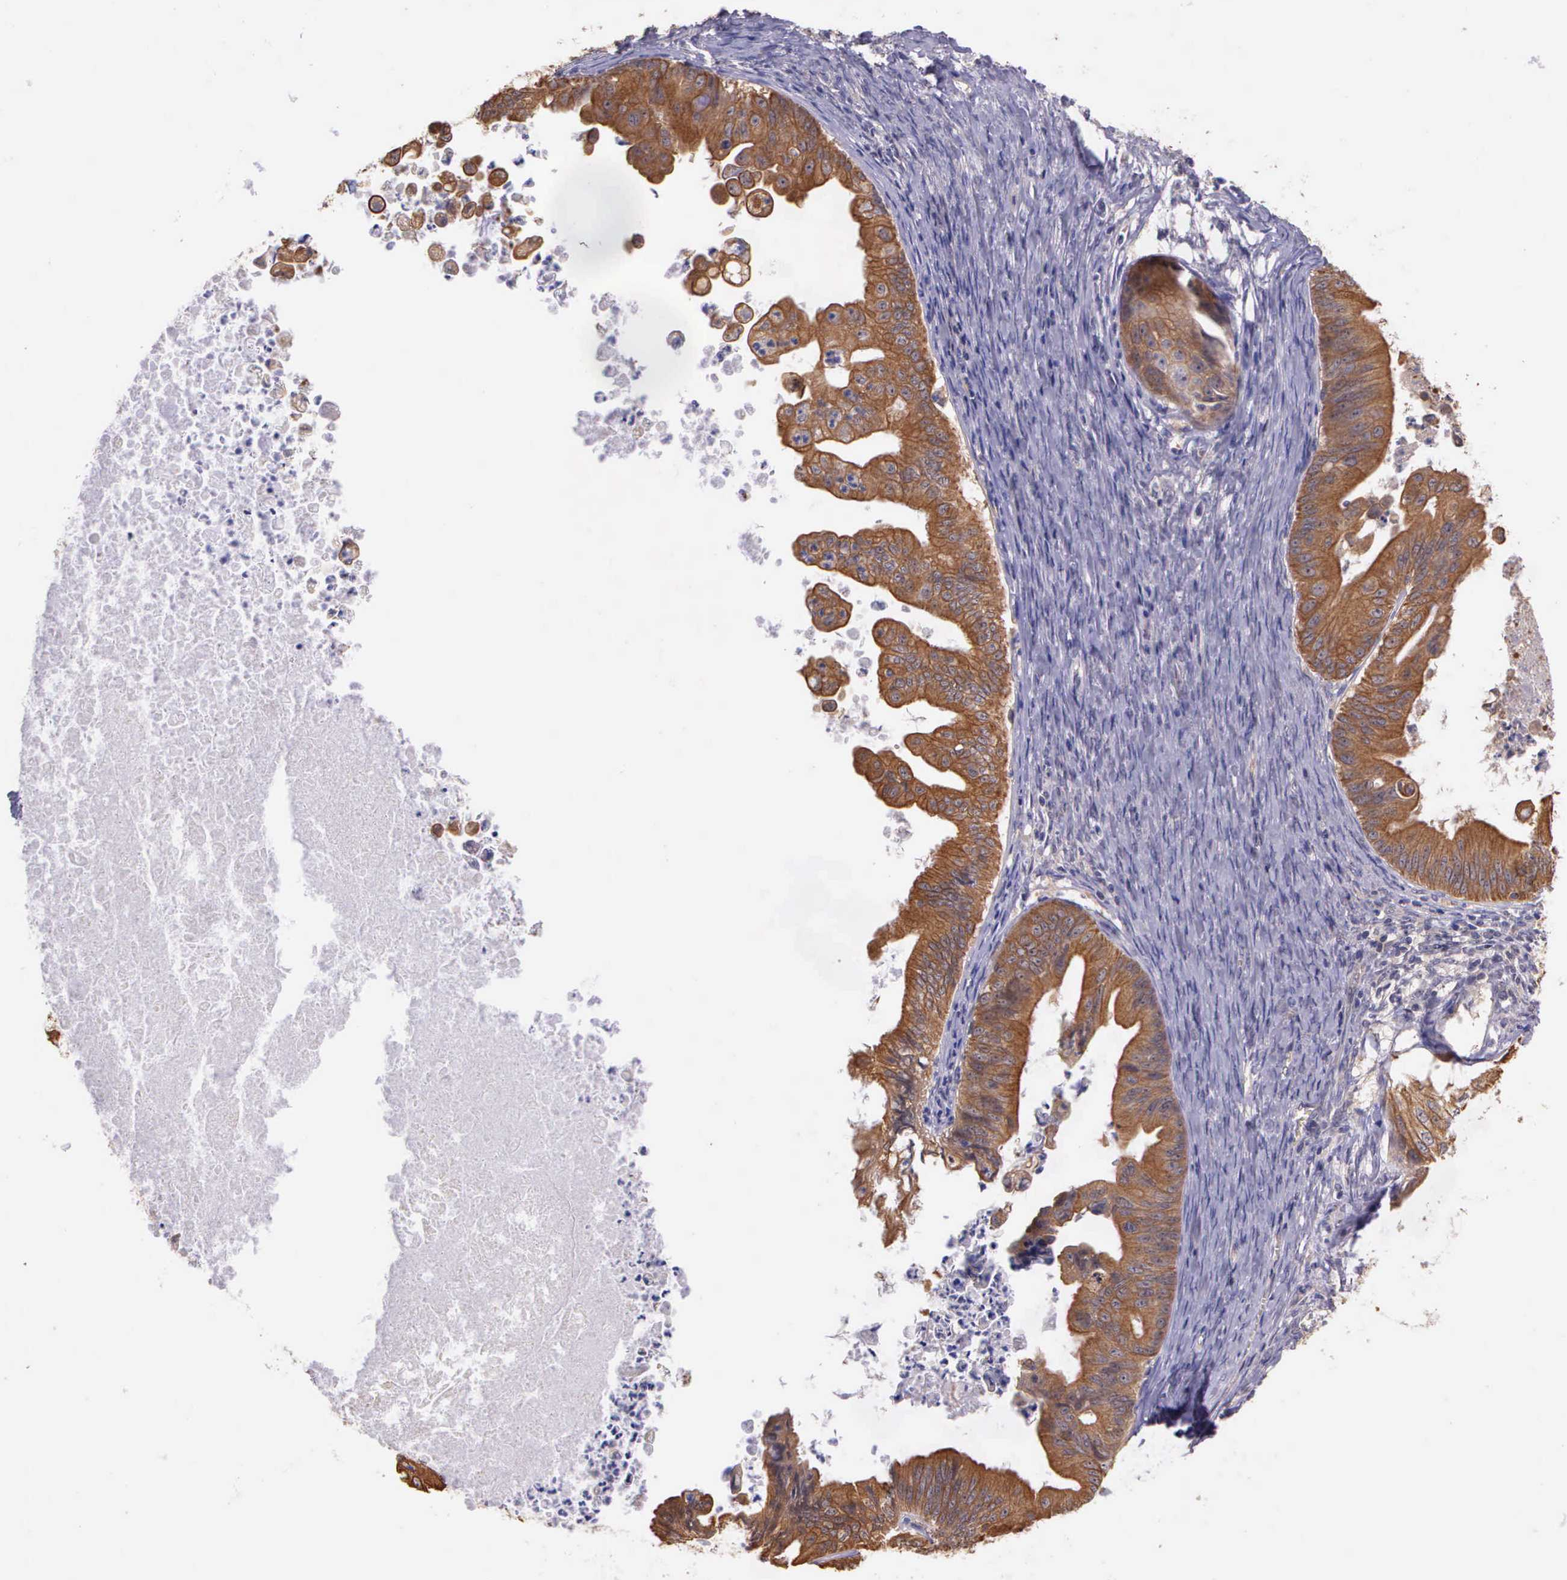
{"staining": {"intensity": "moderate", "quantity": ">75%", "location": "cytoplasmic/membranous"}, "tissue": "ovarian cancer", "cell_type": "Tumor cells", "image_type": "cancer", "snomed": [{"axis": "morphology", "description": "Cystadenocarcinoma, mucinous, NOS"}, {"axis": "topography", "description": "Ovary"}], "caption": "The immunohistochemical stain highlights moderate cytoplasmic/membranous positivity in tumor cells of ovarian mucinous cystadenocarcinoma tissue.", "gene": "IGBP1", "patient": {"sex": "female", "age": 37}}